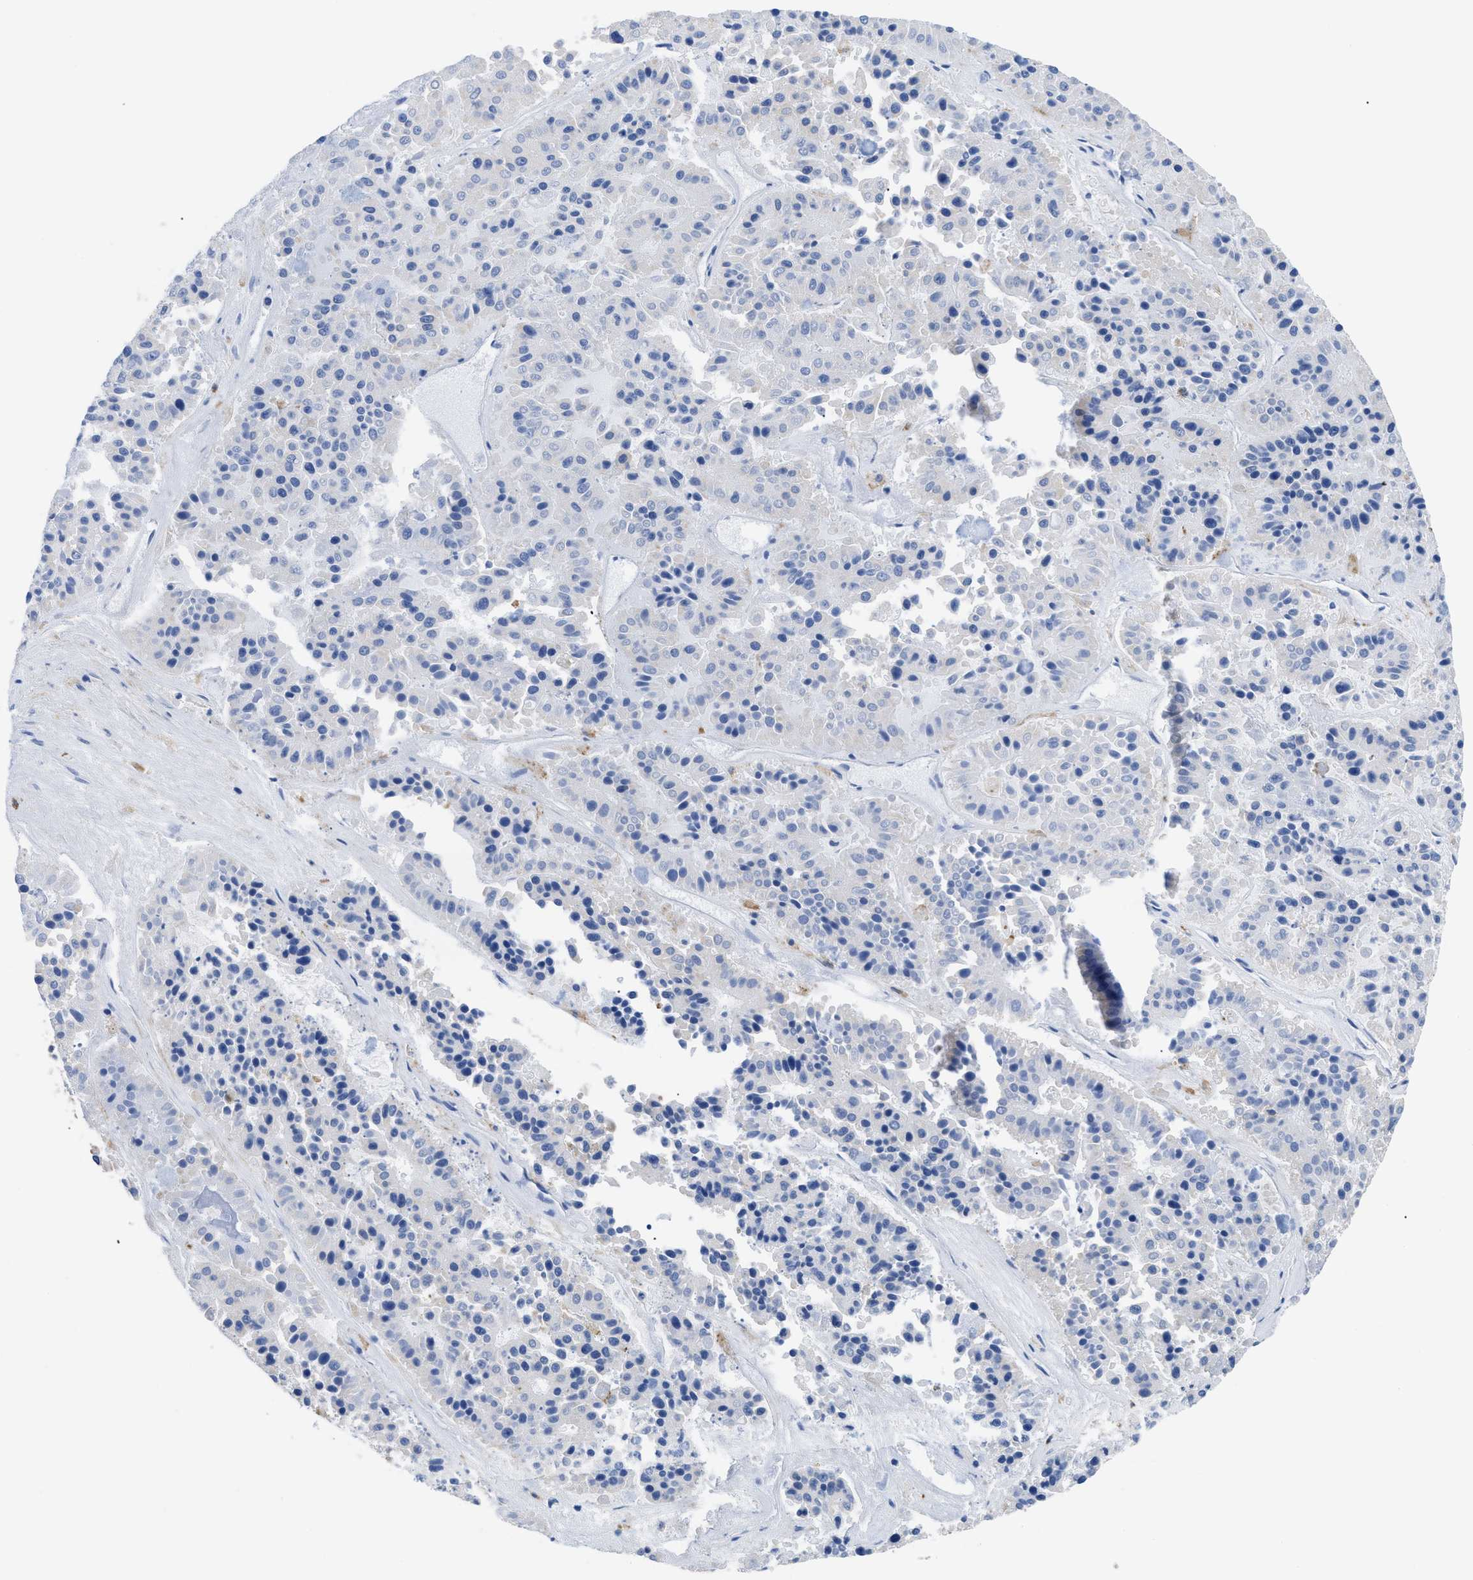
{"staining": {"intensity": "negative", "quantity": "none", "location": "none"}, "tissue": "pancreatic cancer", "cell_type": "Tumor cells", "image_type": "cancer", "snomed": [{"axis": "morphology", "description": "Adenocarcinoma, NOS"}, {"axis": "topography", "description": "Pancreas"}], "caption": "DAB (3,3'-diaminobenzidine) immunohistochemical staining of pancreatic adenocarcinoma demonstrates no significant positivity in tumor cells. (IHC, brightfield microscopy, high magnification).", "gene": "HLA-DPA1", "patient": {"sex": "male", "age": 50}}